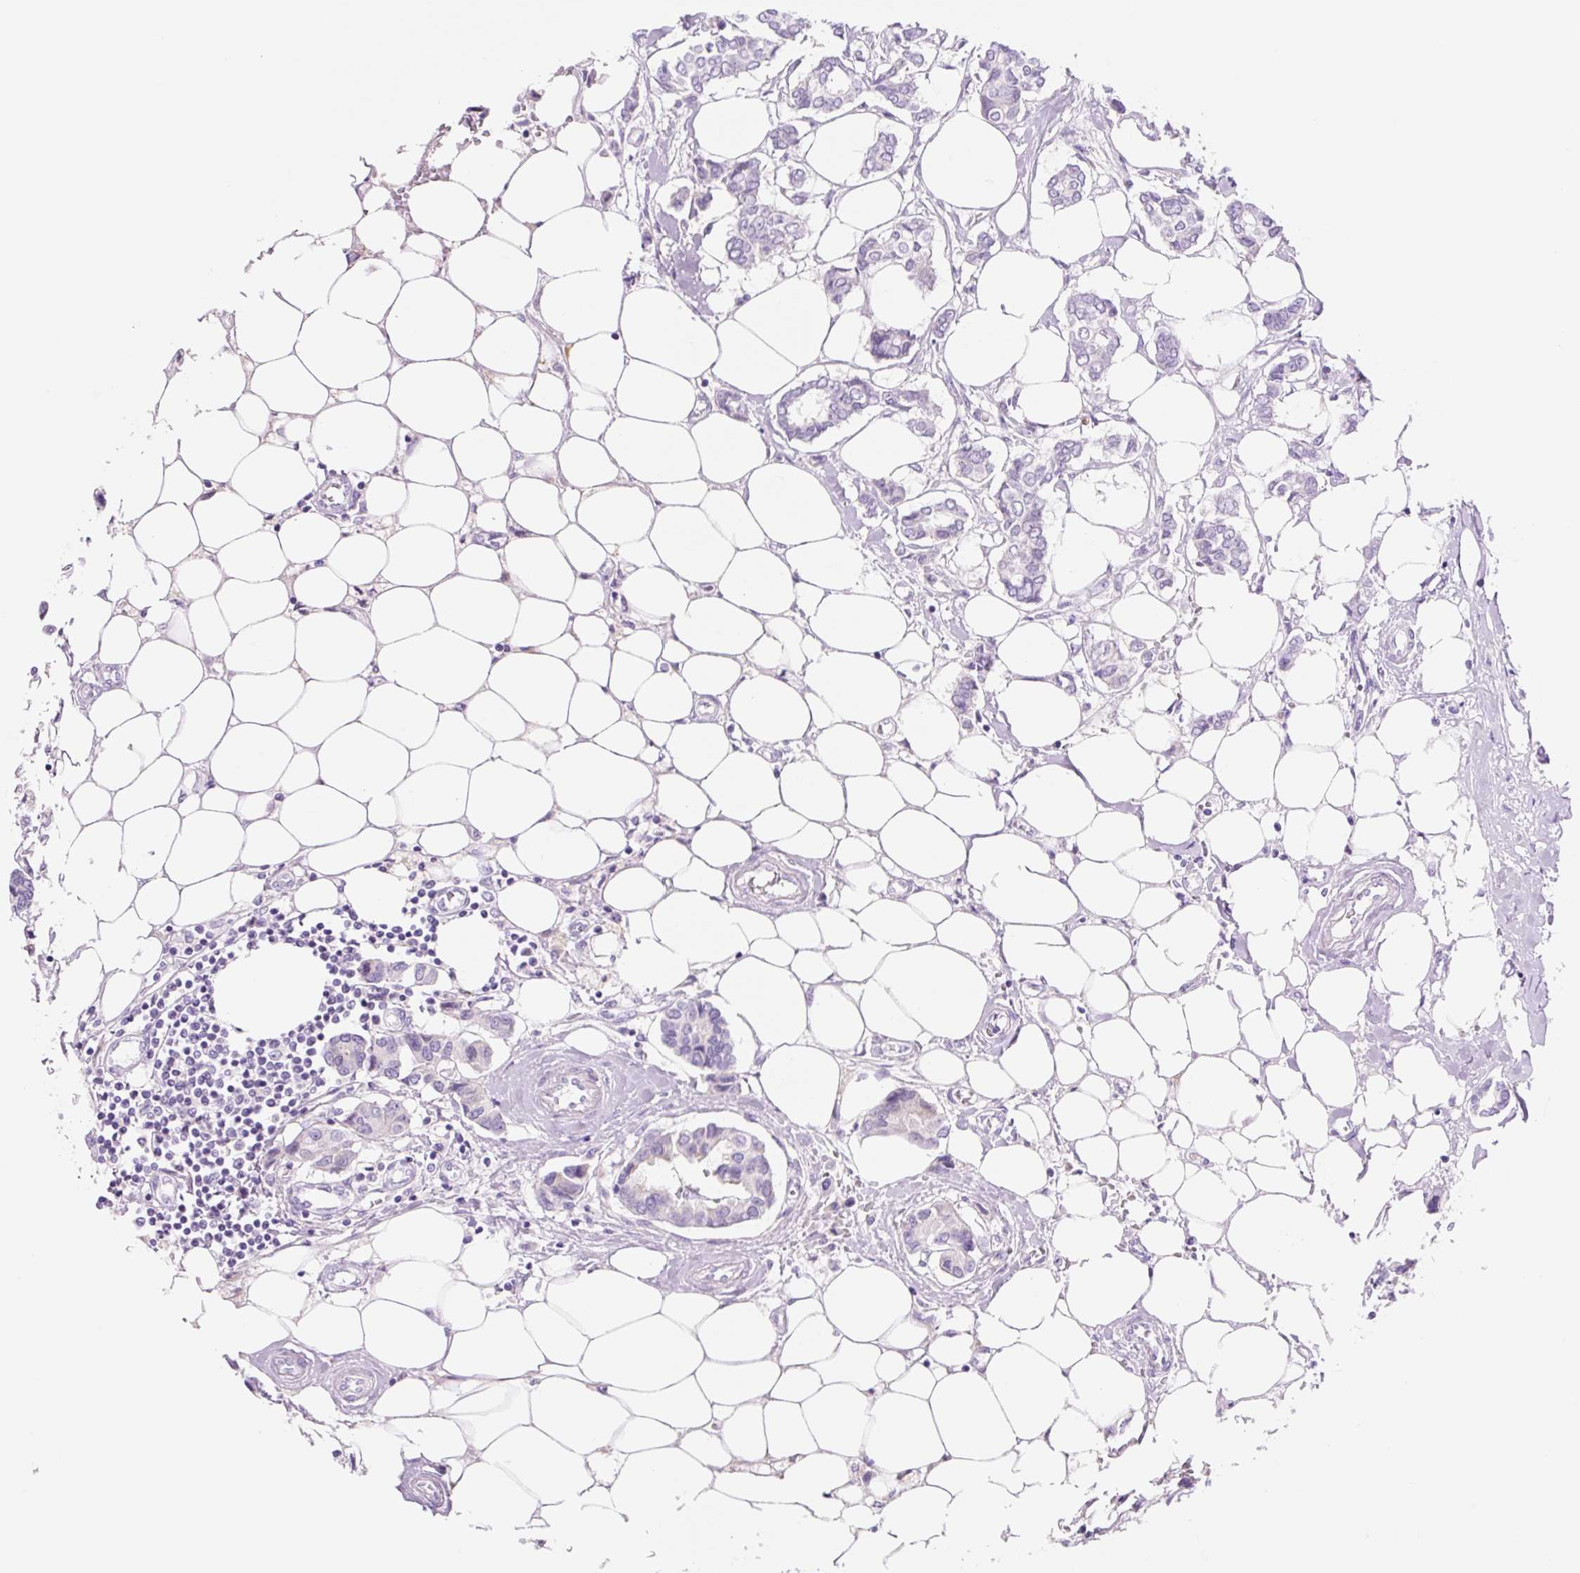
{"staining": {"intensity": "negative", "quantity": "none", "location": "none"}, "tissue": "breast cancer", "cell_type": "Tumor cells", "image_type": "cancer", "snomed": [{"axis": "morphology", "description": "Duct carcinoma"}, {"axis": "topography", "description": "Breast"}], "caption": "Immunohistochemistry photomicrograph of human breast invasive ductal carcinoma stained for a protein (brown), which demonstrates no staining in tumor cells.", "gene": "ZNF121", "patient": {"sex": "female", "age": 73}}